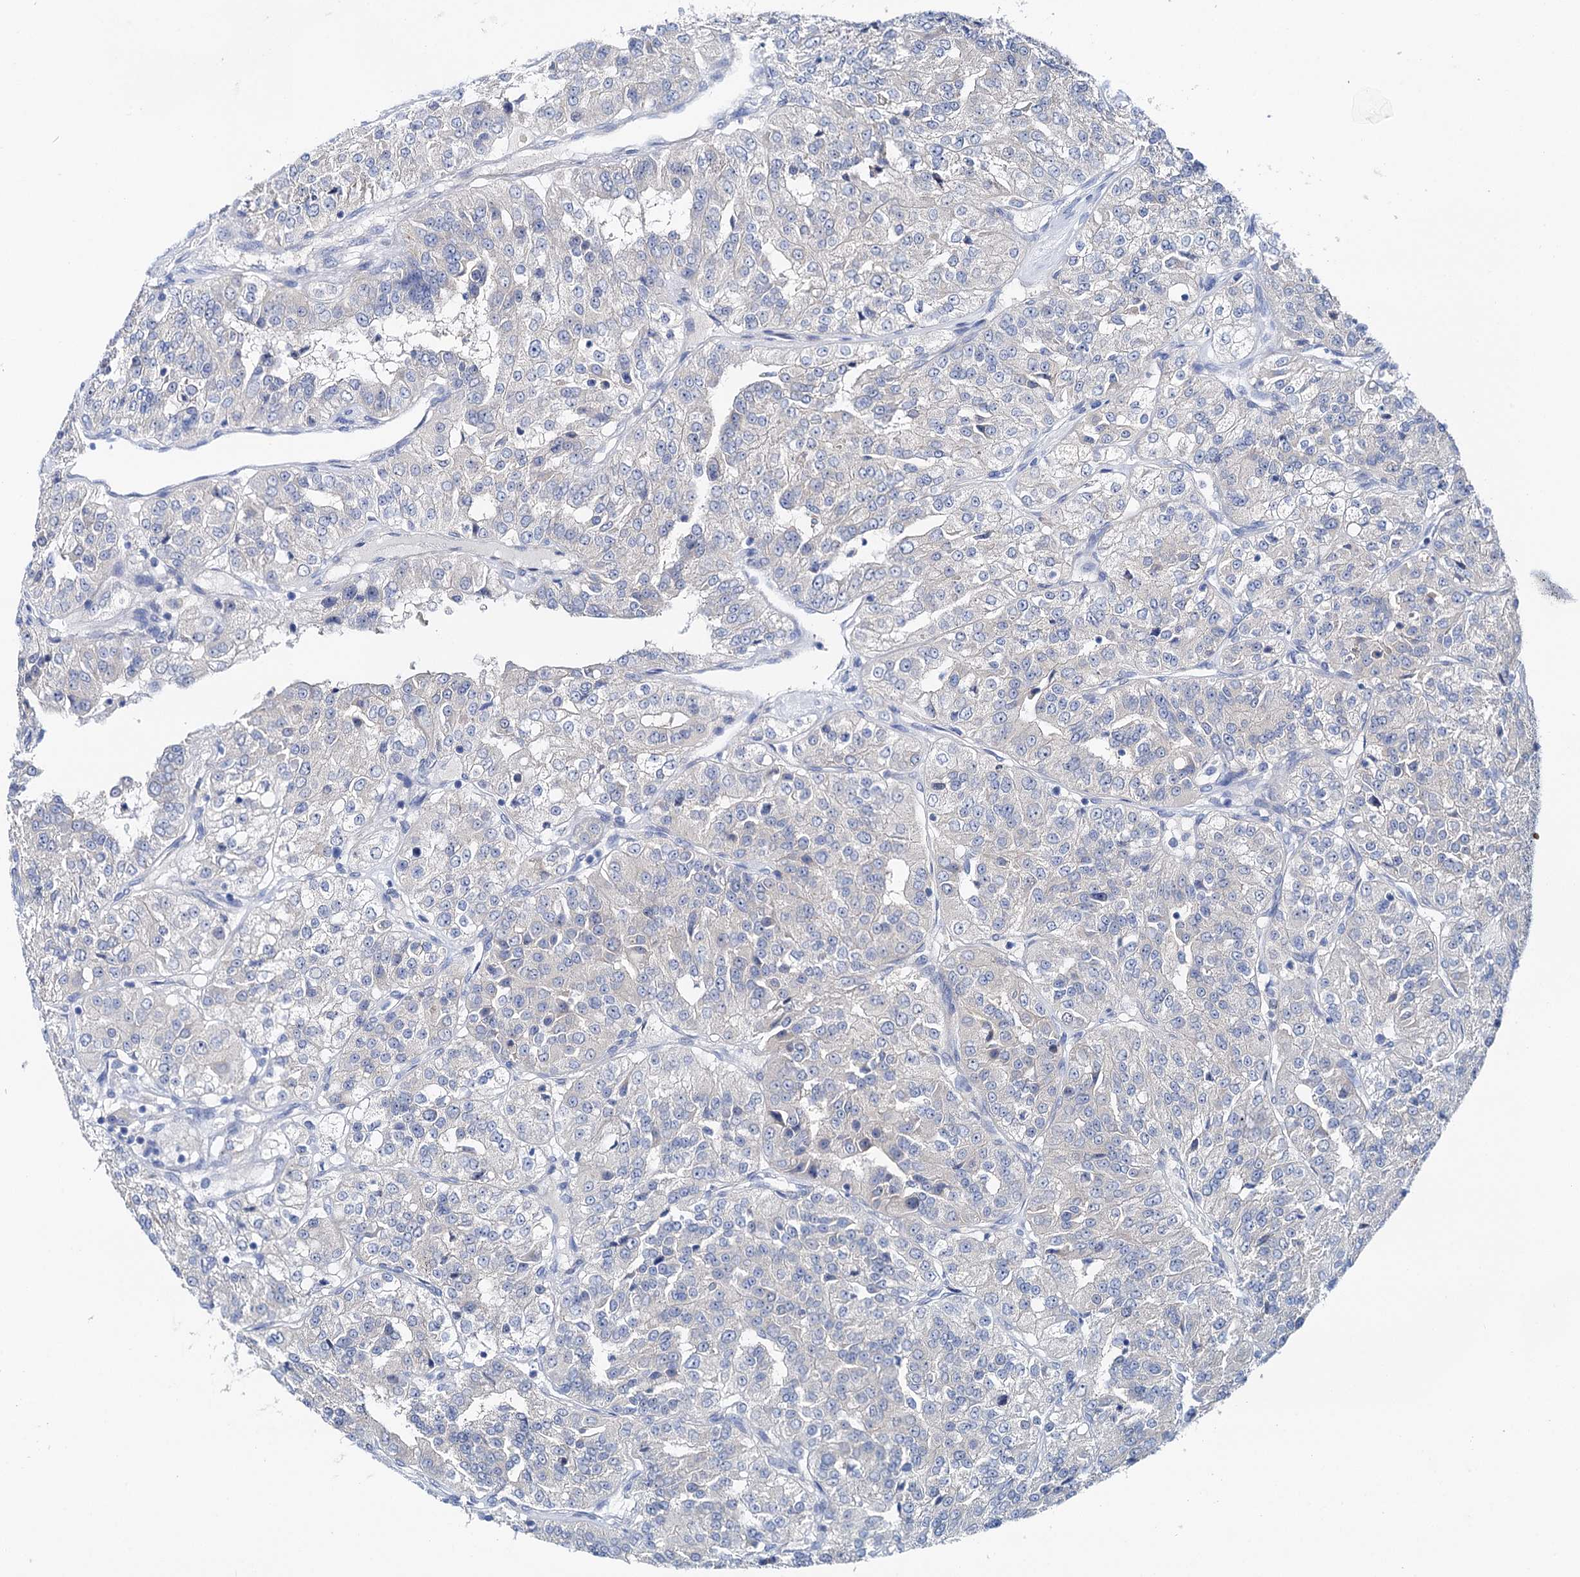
{"staining": {"intensity": "negative", "quantity": "none", "location": "none"}, "tissue": "renal cancer", "cell_type": "Tumor cells", "image_type": "cancer", "snomed": [{"axis": "morphology", "description": "Adenocarcinoma, NOS"}, {"axis": "topography", "description": "Kidney"}], "caption": "This is a photomicrograph of IHC staining of adenocarcinoma (renal), which shows no staining in tumor cells.", "gene": "SHROOM1", "patient": {"sex": "female", "age": 63}}